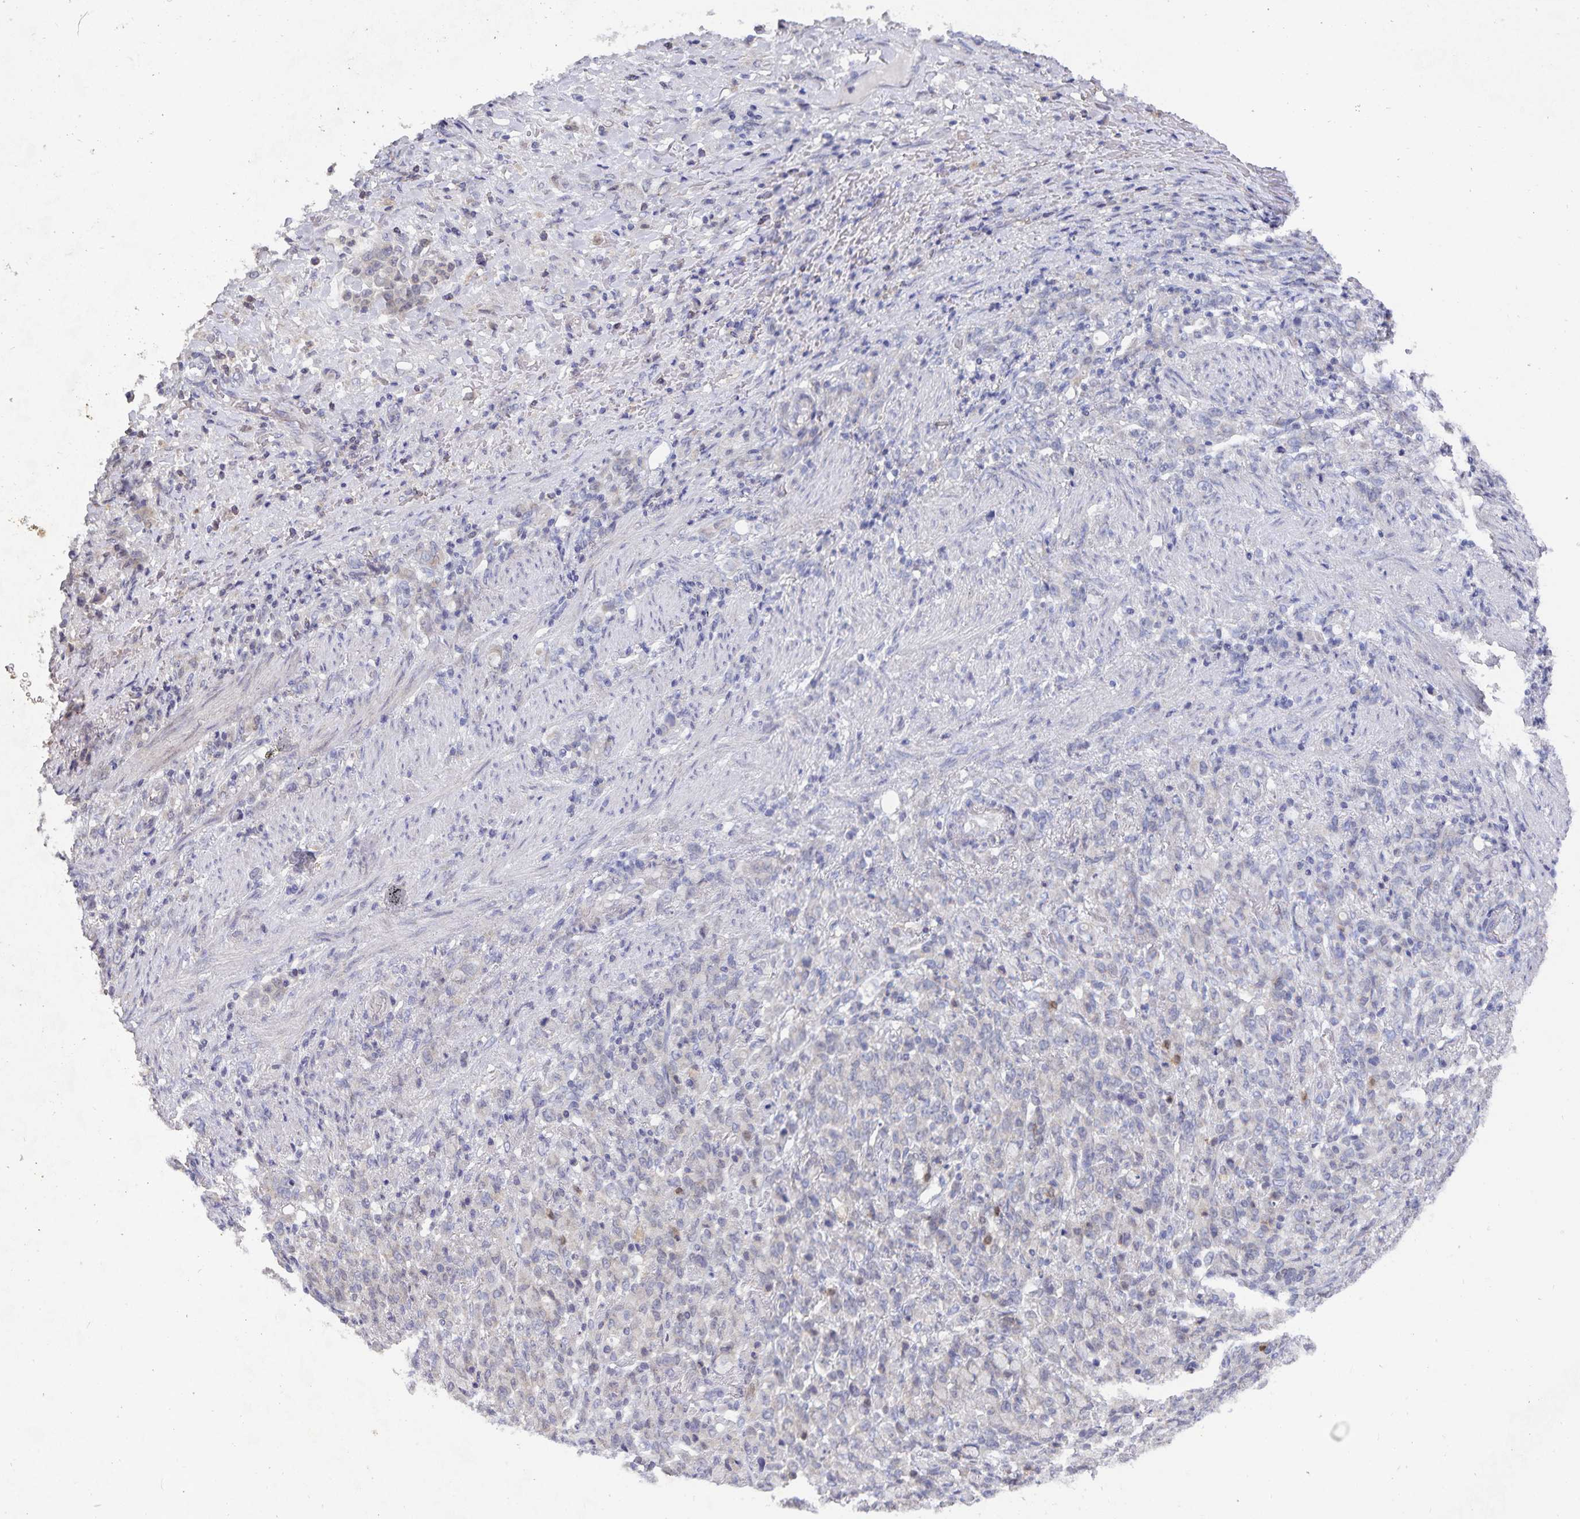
{"staining": {"intensity": "negative", "quantity": "none", "location": "none"}, "tissue": "stomach cancer", "cell_type": "Tumor cells", "image_type": "cancer", "snomed": [{"axis": "morphology", "description": "Adenocarcinoma, NOS"}, {"axis": "topography", "description": "Stomach"}], "caption": "Immunohistochemical staining of stomach cancer exhibits no significant positivity in tumor cells.", "gene": "HEPN1", "patient": {"sex": "female", "age": 79}}